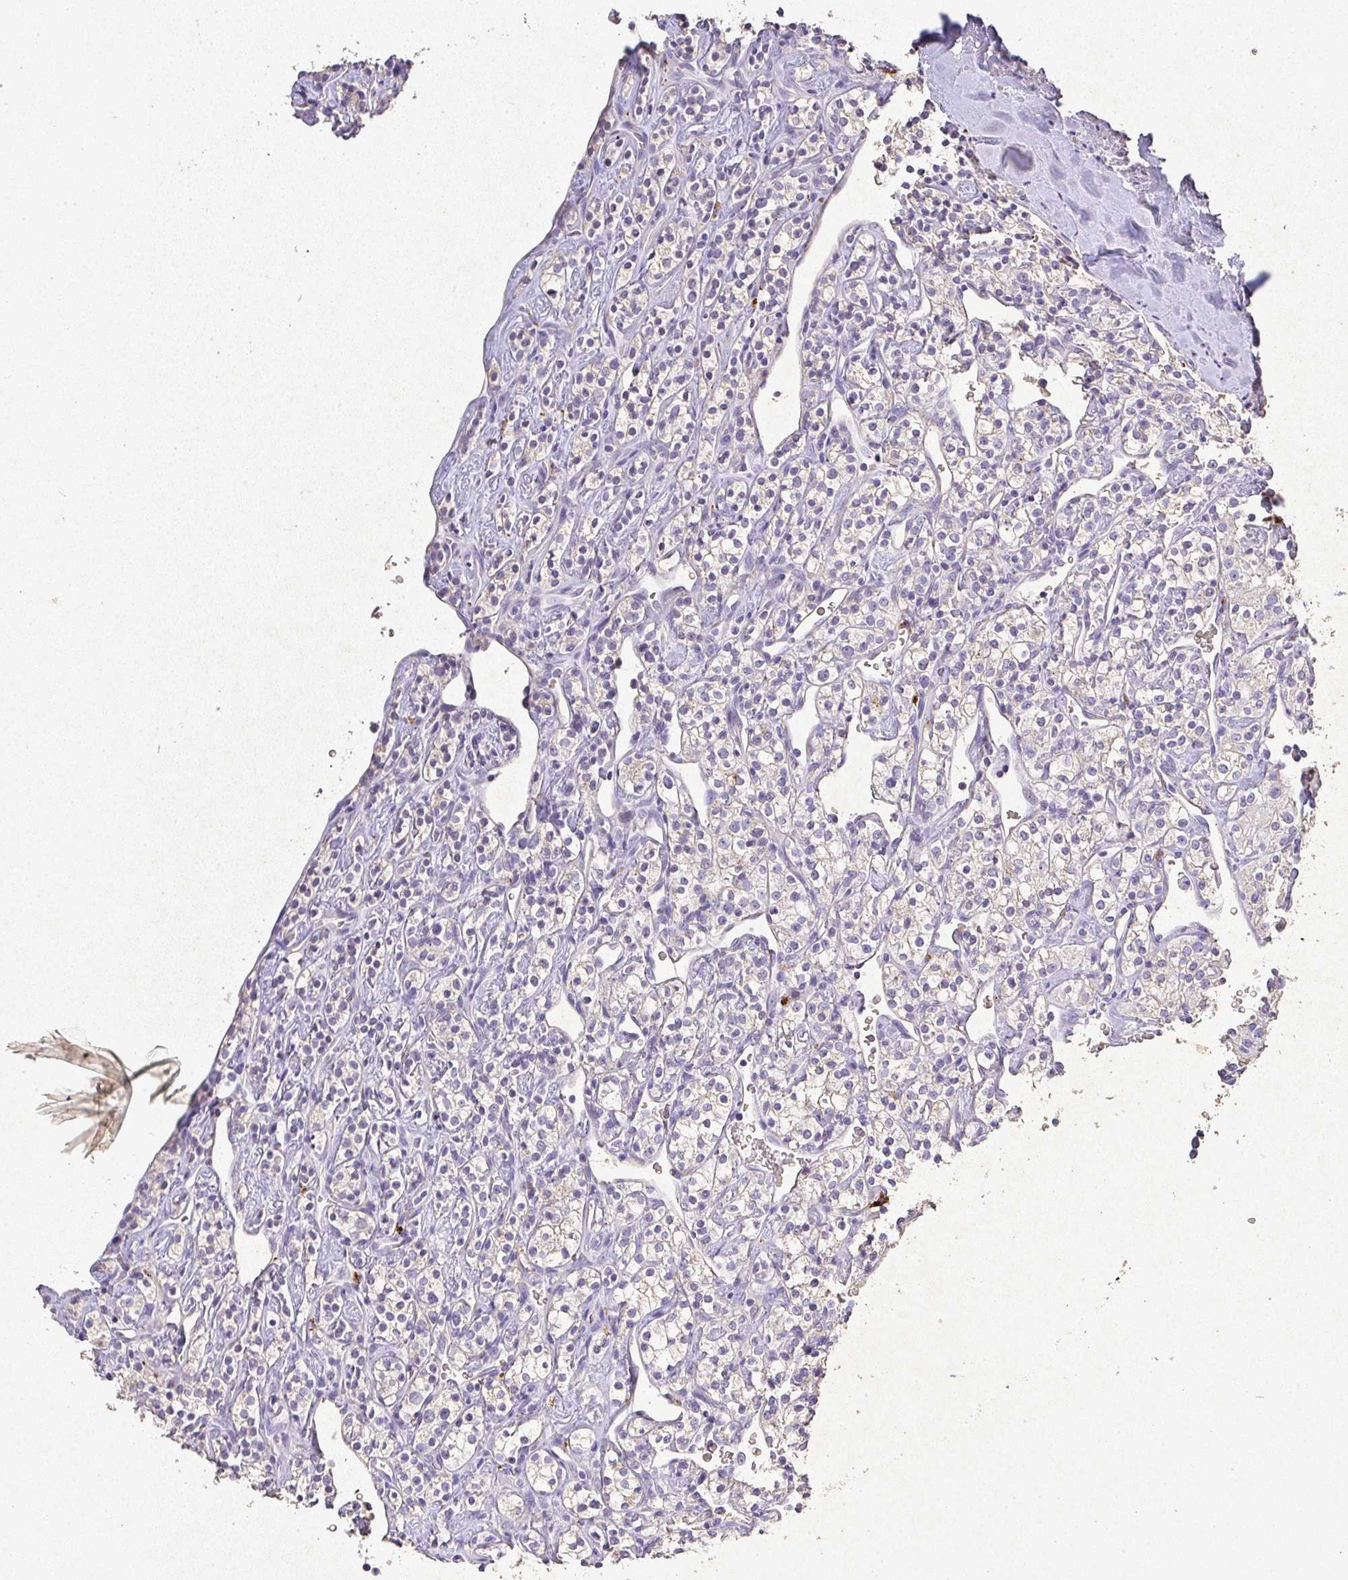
{"staining": {"intensity": "negative", "quantity": "none", "location": "none"}, "tissue": "renal cancer", "cell_type": "Tumor cells", "image_type": "cancer", "snomed": [{"axis": "morphology", "description": "Adenocarcinoma, NOS"}, {"axis": "topography", "description": "Kidney"}], "caption": "High power microscopy histopathology image of an IHC histopathology image of renal cancer (adenocarcinoma), revealing no significant expression in tumor cells.", "gene": "RPS2", "patient": {"sex": "male", "age": 77}}